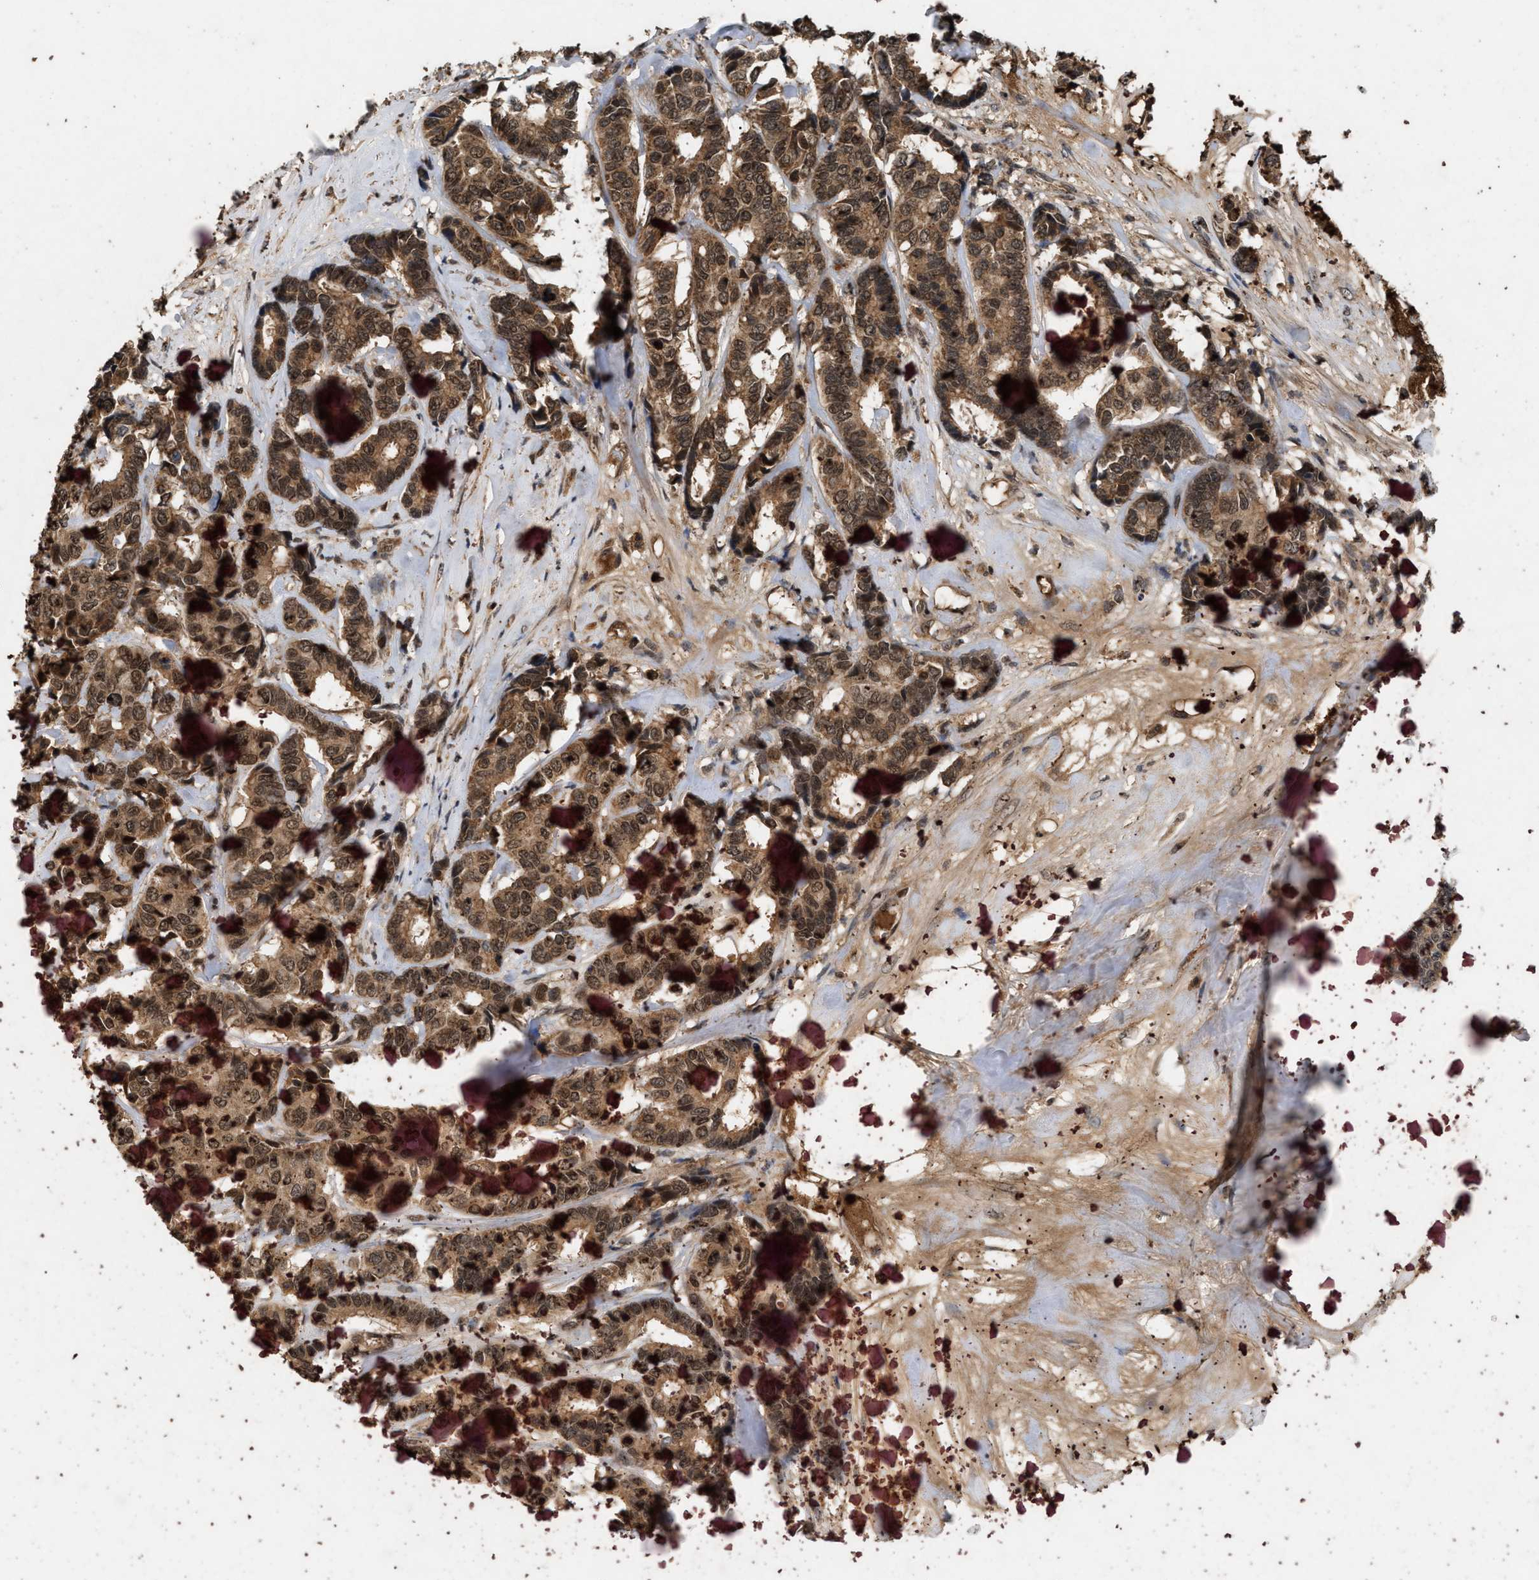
{"staining": {"intensity": "moderate", "quantity": ">75%", "location": "cytoplasmic/membranous,nuclear"}, "tissue": "breast cancer", "cell_type": "Tumor cells", "image_type": "cancer", "snomed": [{"axis": "morphology", "description": "Duct carcinoma"}, {"axis": "topography", "description": "Breast"}], "caption": "Immunohistochemical staining of human invasive ductal carcinoma (breast) exhibits moderate cytoplasmic/membranous and nuclear protein staining in about >75% of tumor cells.", "gene": "RUSC2", "patient": {"sex": "female", "age": 87}}